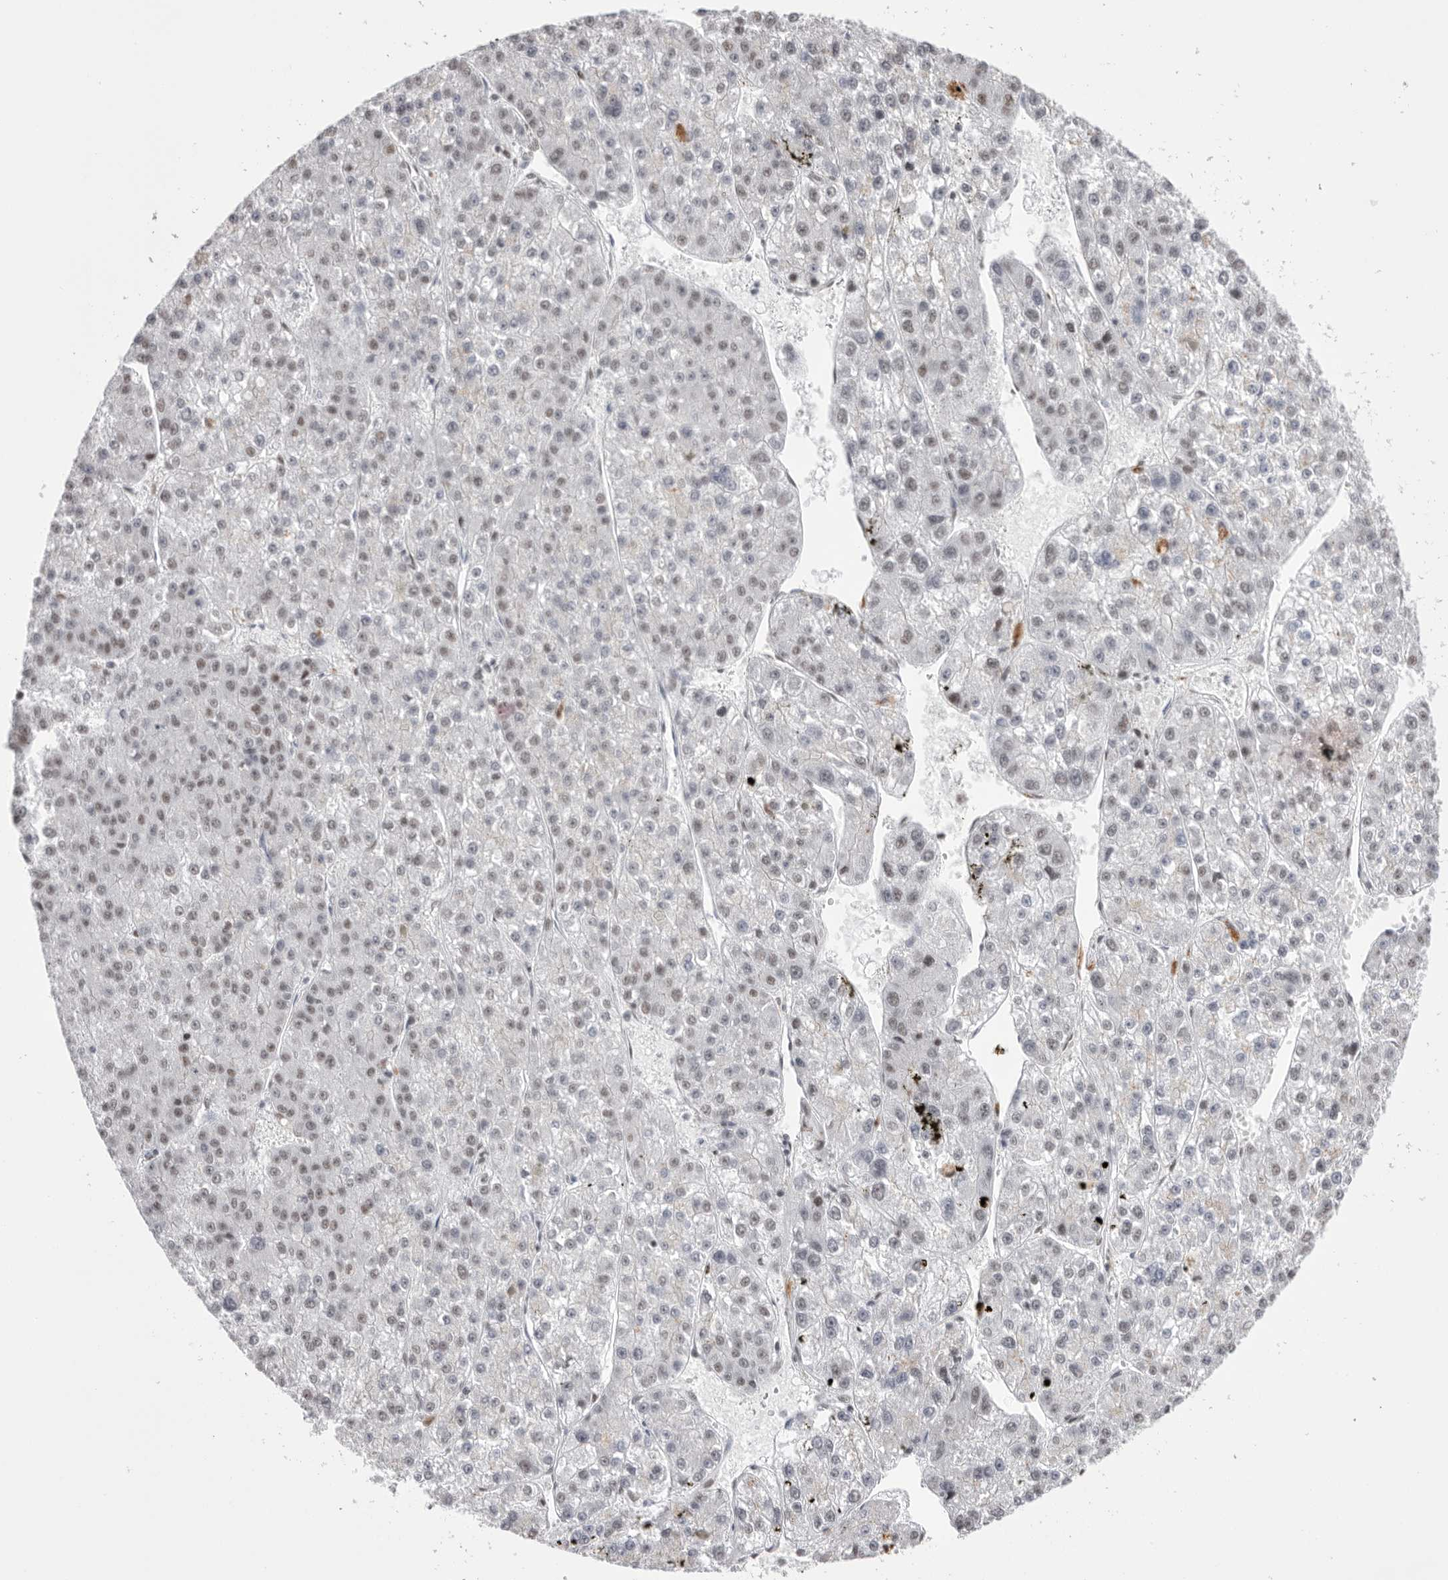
{"staining": {"intensity": "weak", "quantity": "25%-75%", "location": "nuclear"}, "tissue": "liver cancer", "cell_type": "Tumor cells", "image_type": "cancer", "snomed": [{"axis": "morphology", "description": "Carcinoma, Hepatocellular, NOS"}, {"axis": "topography", "description": "Liver"}], "caption": "About 25%-75% of tumor cells in human liver cancer (hepatocellular carcinoma) display weak nuclear protein expression as visualized by brown immunohistochemical staining.", "gene": "BCLAF3", "patient": {"sex": "female", "age": 73}}